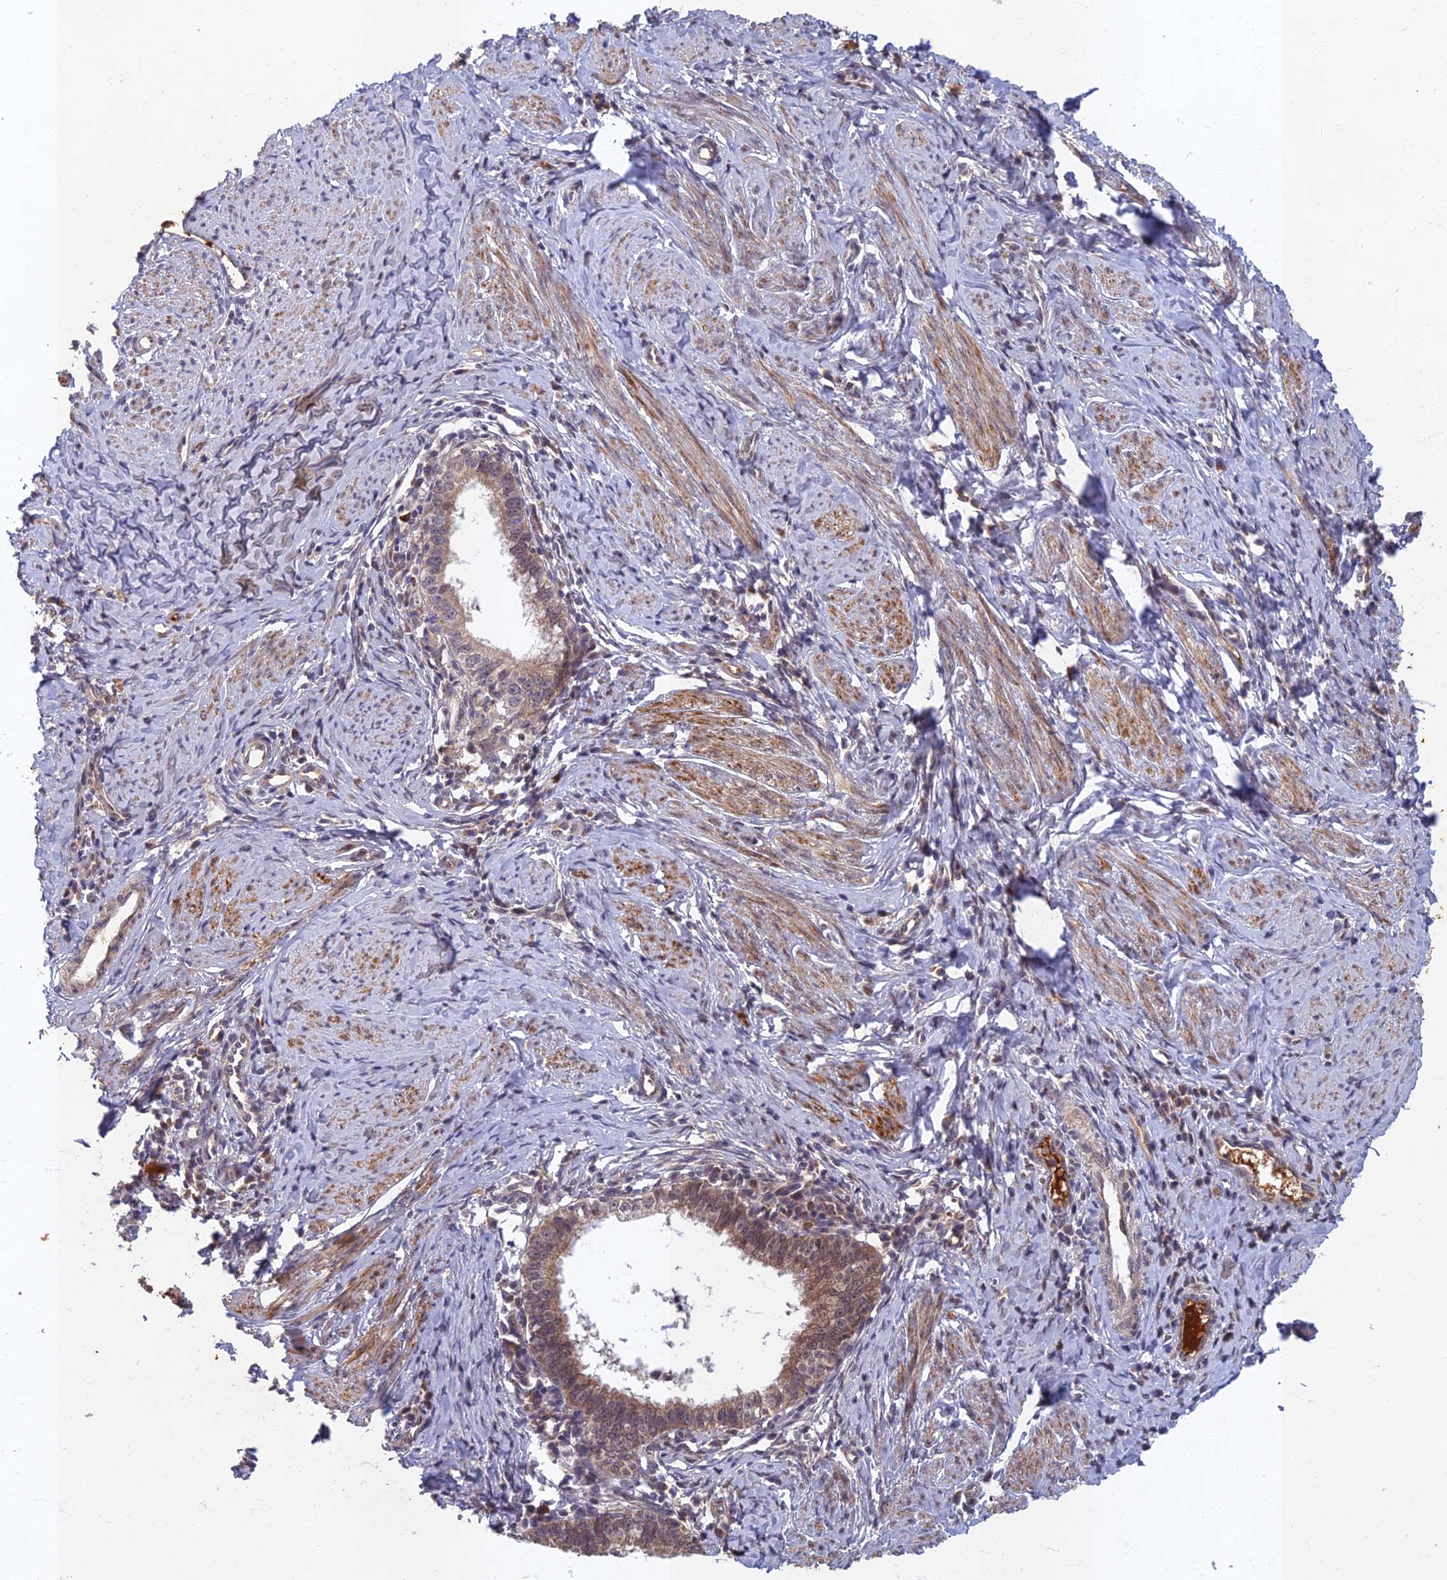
{"staining": {"intensity": "weak", "quantity": ">75%", "location": "cytoplasmic/membranous"}, "tissue": "cervical cancer", "cell_type": "Tumor cells", "image_type": "cancer", "snomed": [{"axis": "morphology", "description": "Adenocarcinoma, NOS"}, {"axis": "topography", "description": "Cervix"}], "caption": "IHC micrograph of neoplastic tissue: cervical cancer stained using immunohistochemistry (IHC) demonstrates low levels of weak protein expression localized specifically in the cytoplasmic/membranous of tumor cells, appearing as a cytoplasmic/membranous brown color.", "gene": "EARS2", "patient": {"sex": "female", "age": 36}}